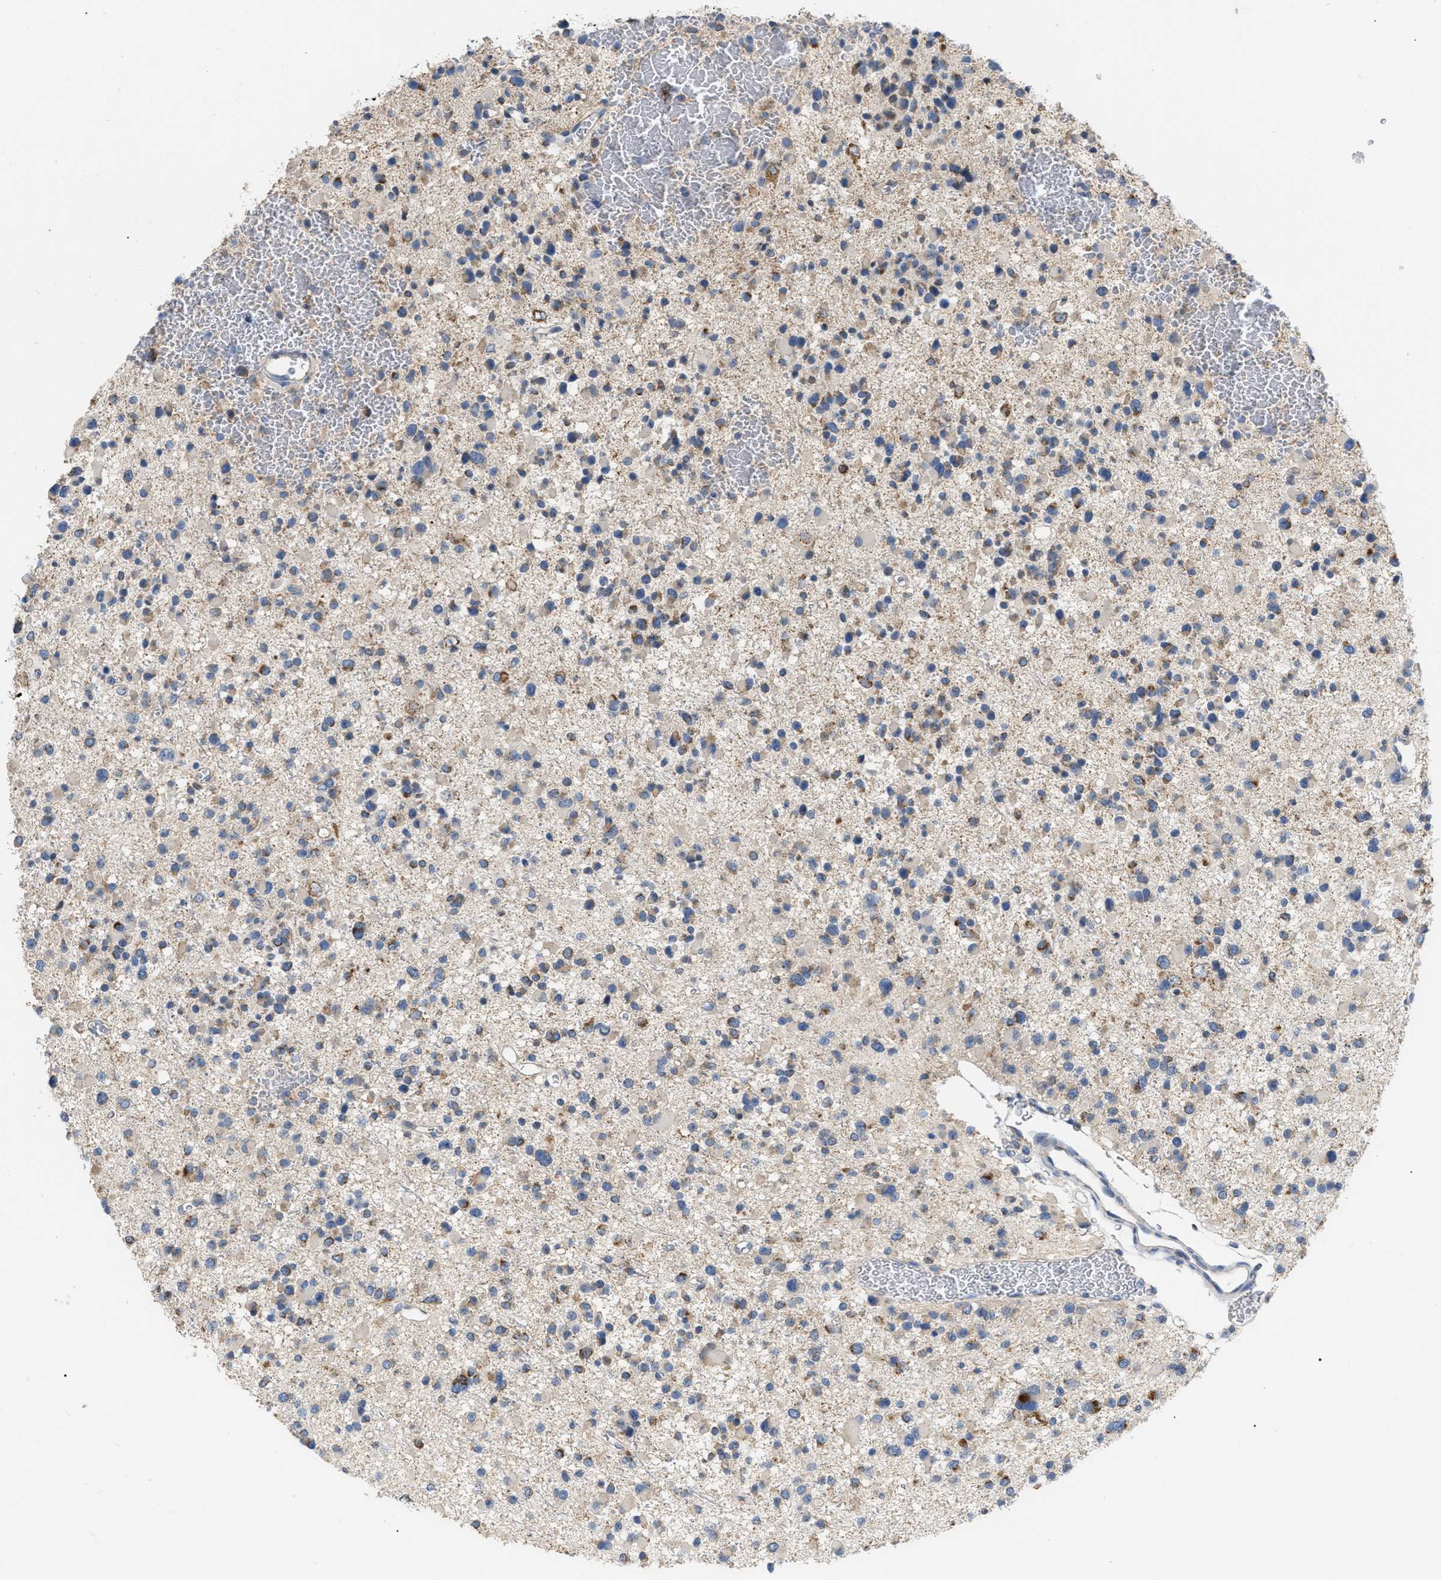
{"staining": {"intensity": "weak", "quantity": "<25%", "location": "cytoplasmic/membranous"}, "tissue": "glioma", "cell_type": "Tumor cells", "image_type": "cancer", "snomed": [{"axis": "morphology", "description": "Glioma, malignant, Low grade"}, {"axis": "topography", "description": "Brain"}], "caption": "The image demonstrates no staining of tumor cells in malignant low-grade glioma. Nuclei are stained in blue.", "gene": "DDX56", "patient": {"sex": "female", "age": 22}}